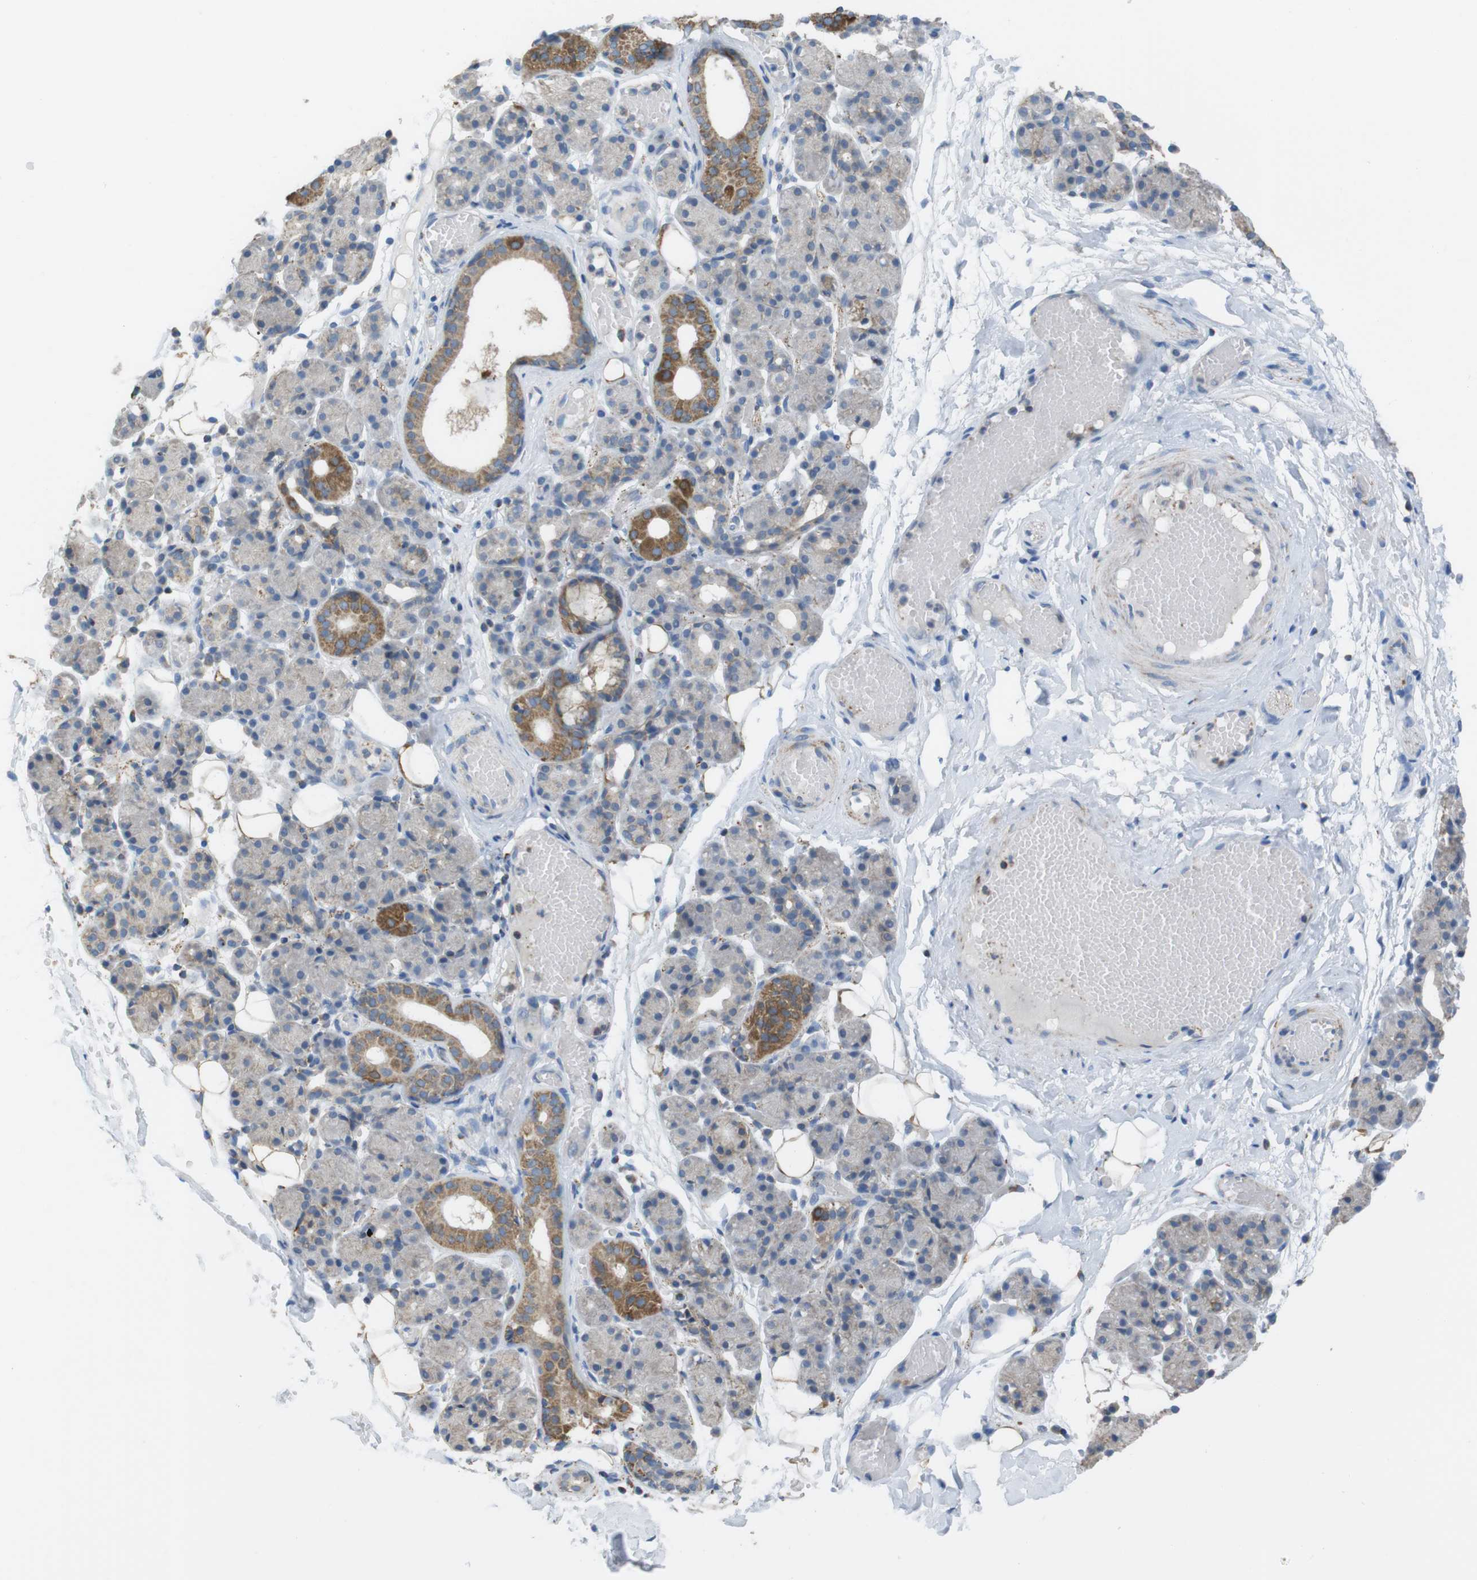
{"staining": {"intensity": "moderate", "quantity": "<25%", "location": "cytoplasmic/membranous"}, "tissue": "salivary gland", "cell_type": "Glandular cells", "image_type": "normal", "snomed": [{"axis": "morphology", "description": "Normal tissue, NOS"}, {"axis": "topography", "description": "Salivary gland"}], "caption": "The micrograph shows staining of benign salivary gland, revealing moderate cytoplasmic/membranous protein expression (brown color) within glandular cells. Immunohistochemistry (ihc) stains the protein of interest in brown and the nuclei are stained blue.", "gene": "GRIK1", "patient": {"sex": "male", "age": 63}}